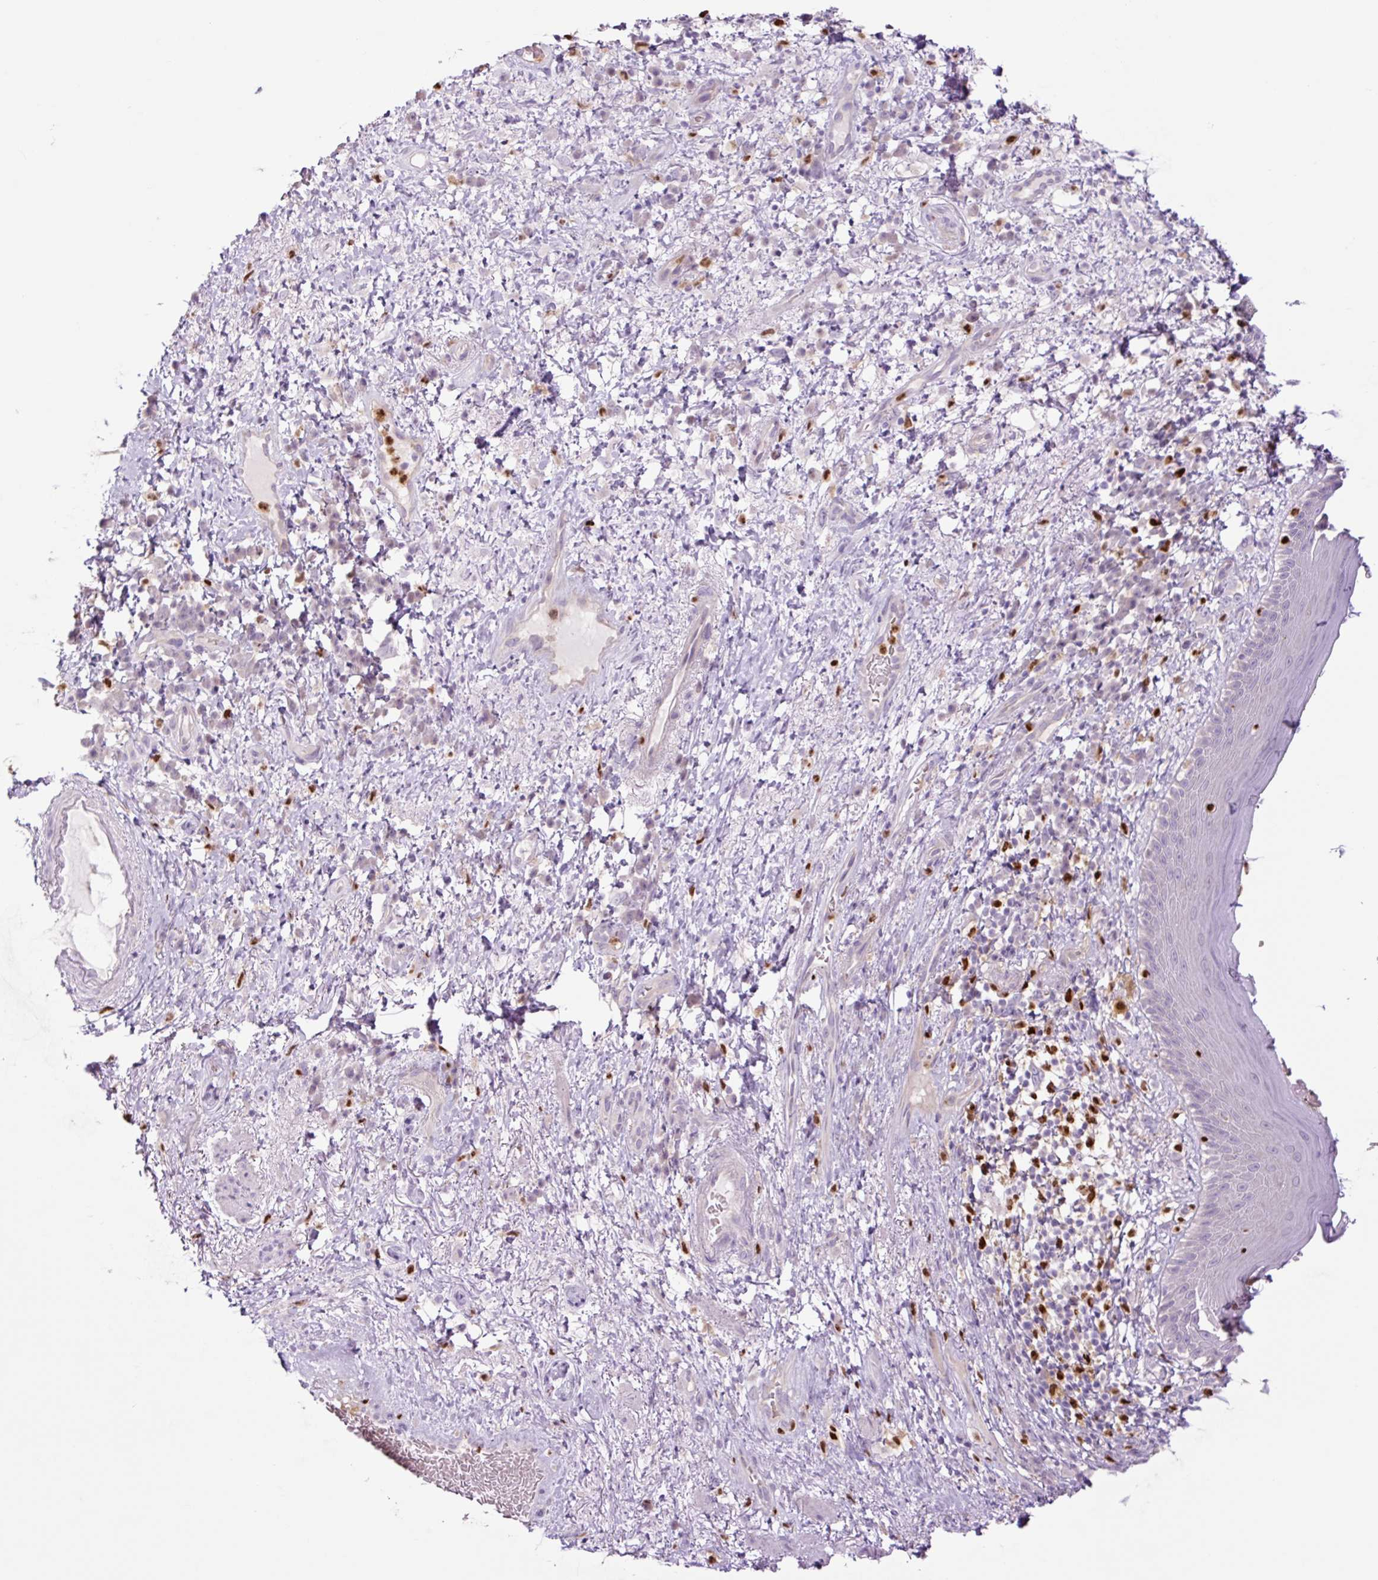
{"staining": {"intensity": "negative", "quantity": "none", "location": "none"}, "tissue": "skin", "cell_type": "Epidermal cells", "image_type": "normal", "snomed": [{"axis": "morphology", "description": "Normal tissue, NOS"}, {"axis": "topography", "description": "Anal"}], "caption": "Immunohistochemistry image of unremarkable skin stained for a protein (brown), which exhibits no staining in epidermal cells.", "gene": "SPI1", "patient": {"sex": "male", "age": 78}}